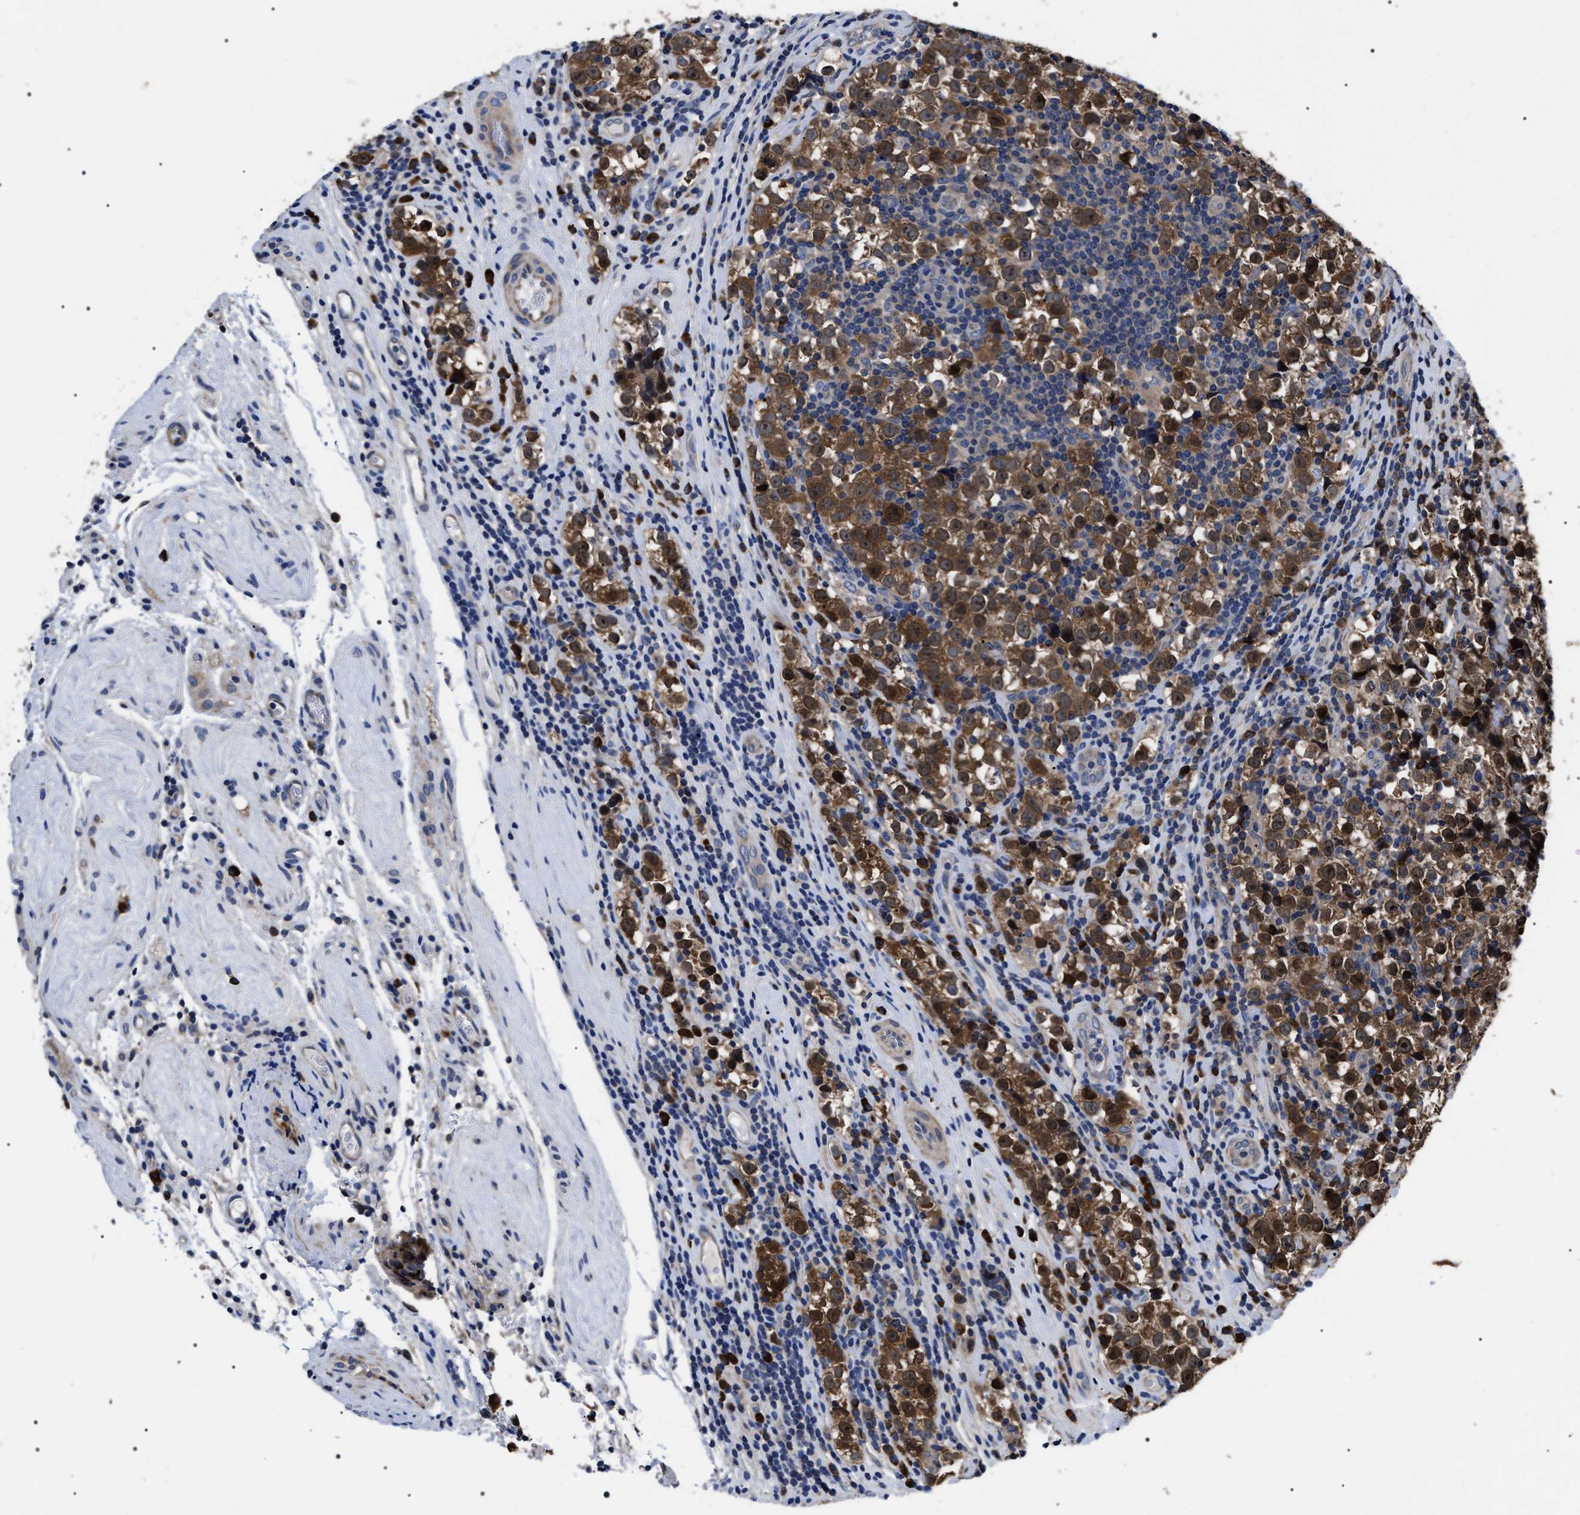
{"staining": {"intensity": "moderate", "quantity": ">75%", "location": "cytoplasmic/membranous,nuclear"}, "tissue": "testis cancer", "cell_type": "Tumor cells", "image_type": "cancer", "snomed": [{"axis": "morphology", "description": "Normal tissue, NOS"}, {"axis": "morphology", "description": "Seminoma, NOS"}, {"axis": "topography", "description": "Testis"}], "caption": "Immunohistochemistry (IHC) (DAB (3,3'-diaminobenzidine)) staining of testis cancer (seminoma) exhibits moderate cytoplasmic/membranous and nuclear protein positivity in about >75% of tumor cells.", "gene": "MIS18A", "patient": {"sex": "male", "age": 43}}